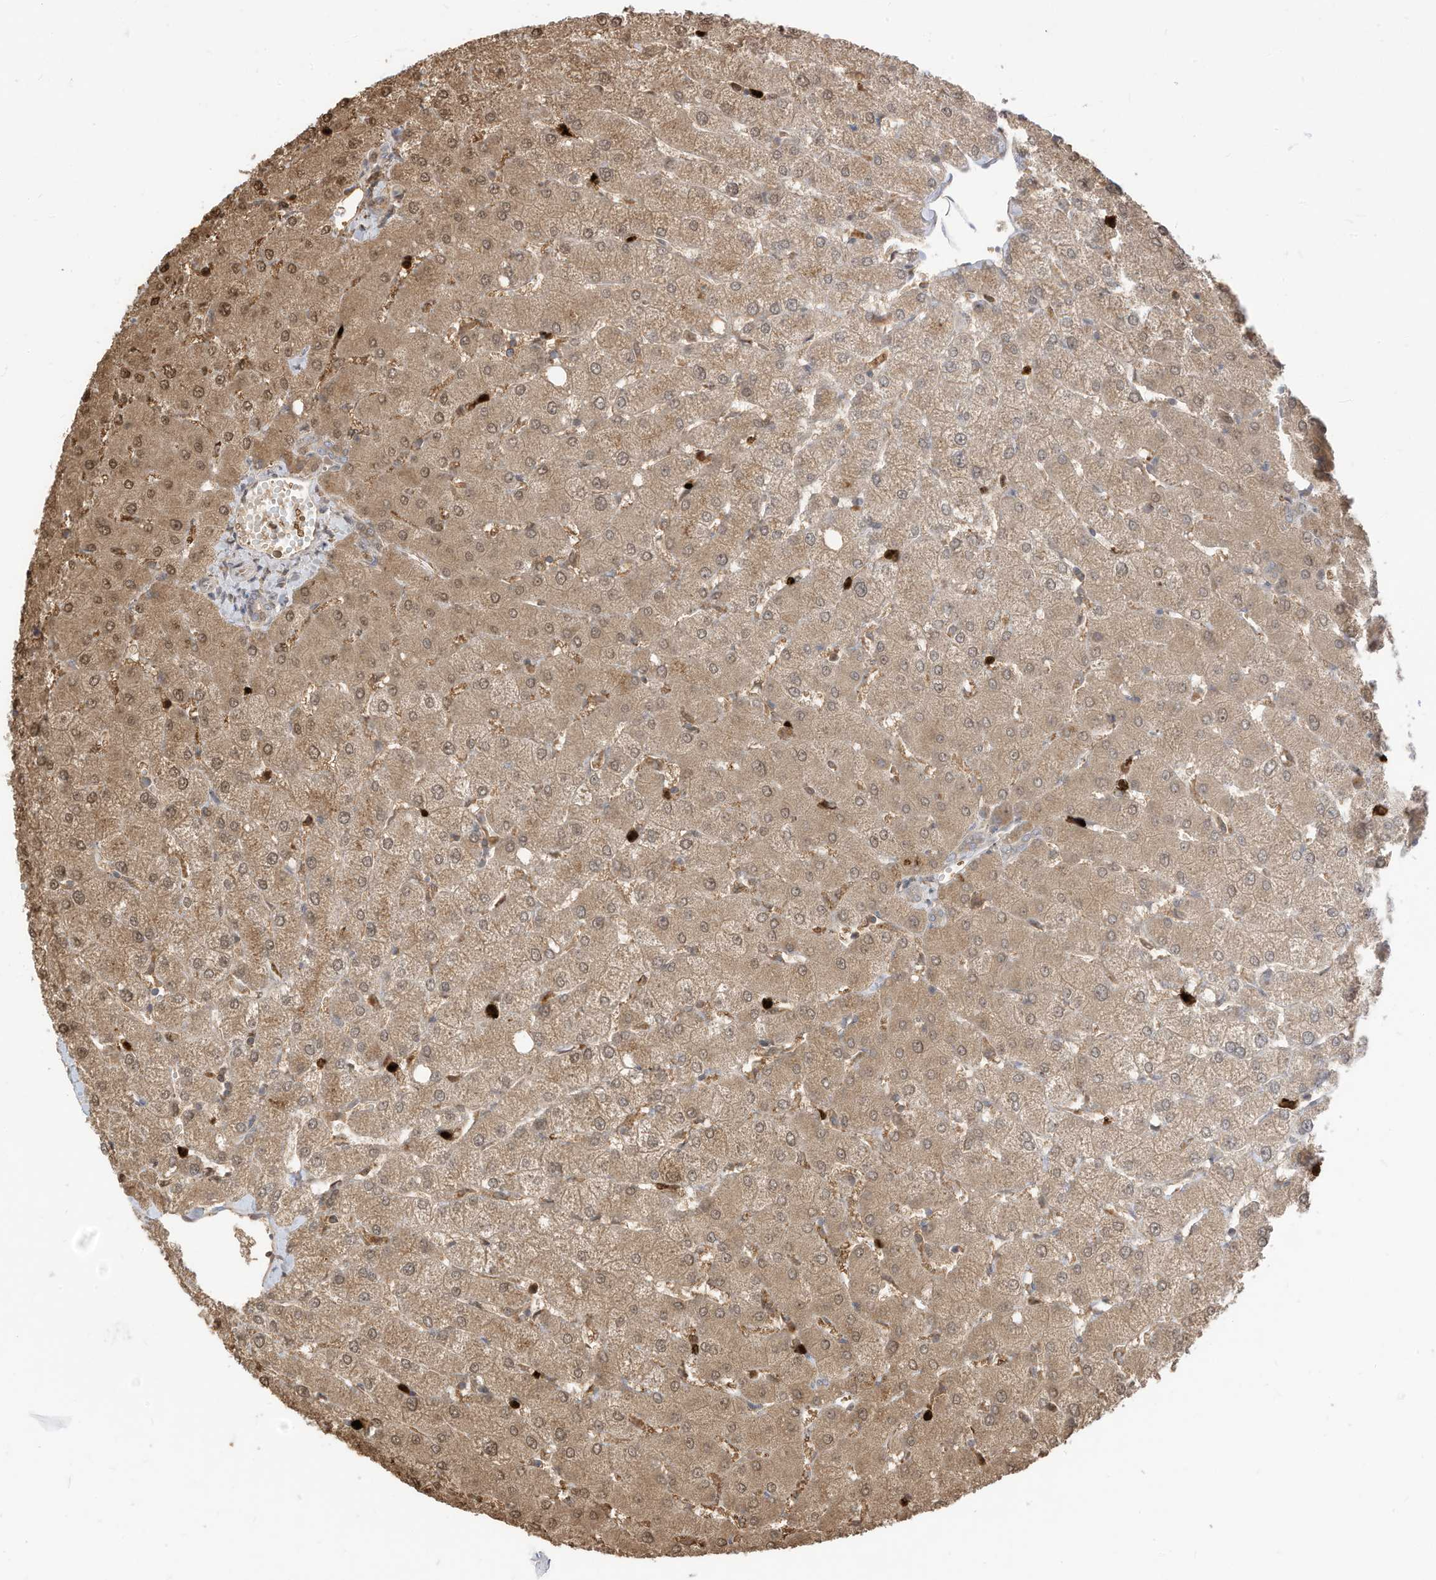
{"staining": {"intensity": "negative", "quantity": "none", "location": "none"}, "tissue": "liver", "cell_type": "Cholangiocytes", "image_type": "normal", "snomed": [{"axis": "morphology", "description": "Normal tissue, NOS"}, {"axis": "topography", "description": "Liver"}], "caption": "IHC image of unremarkable liver stained for a protein (brown), which shows no expression in cholangiocytes.", "gene": "CNKSR1", "patient": {"sex": "female", "age": 54}}